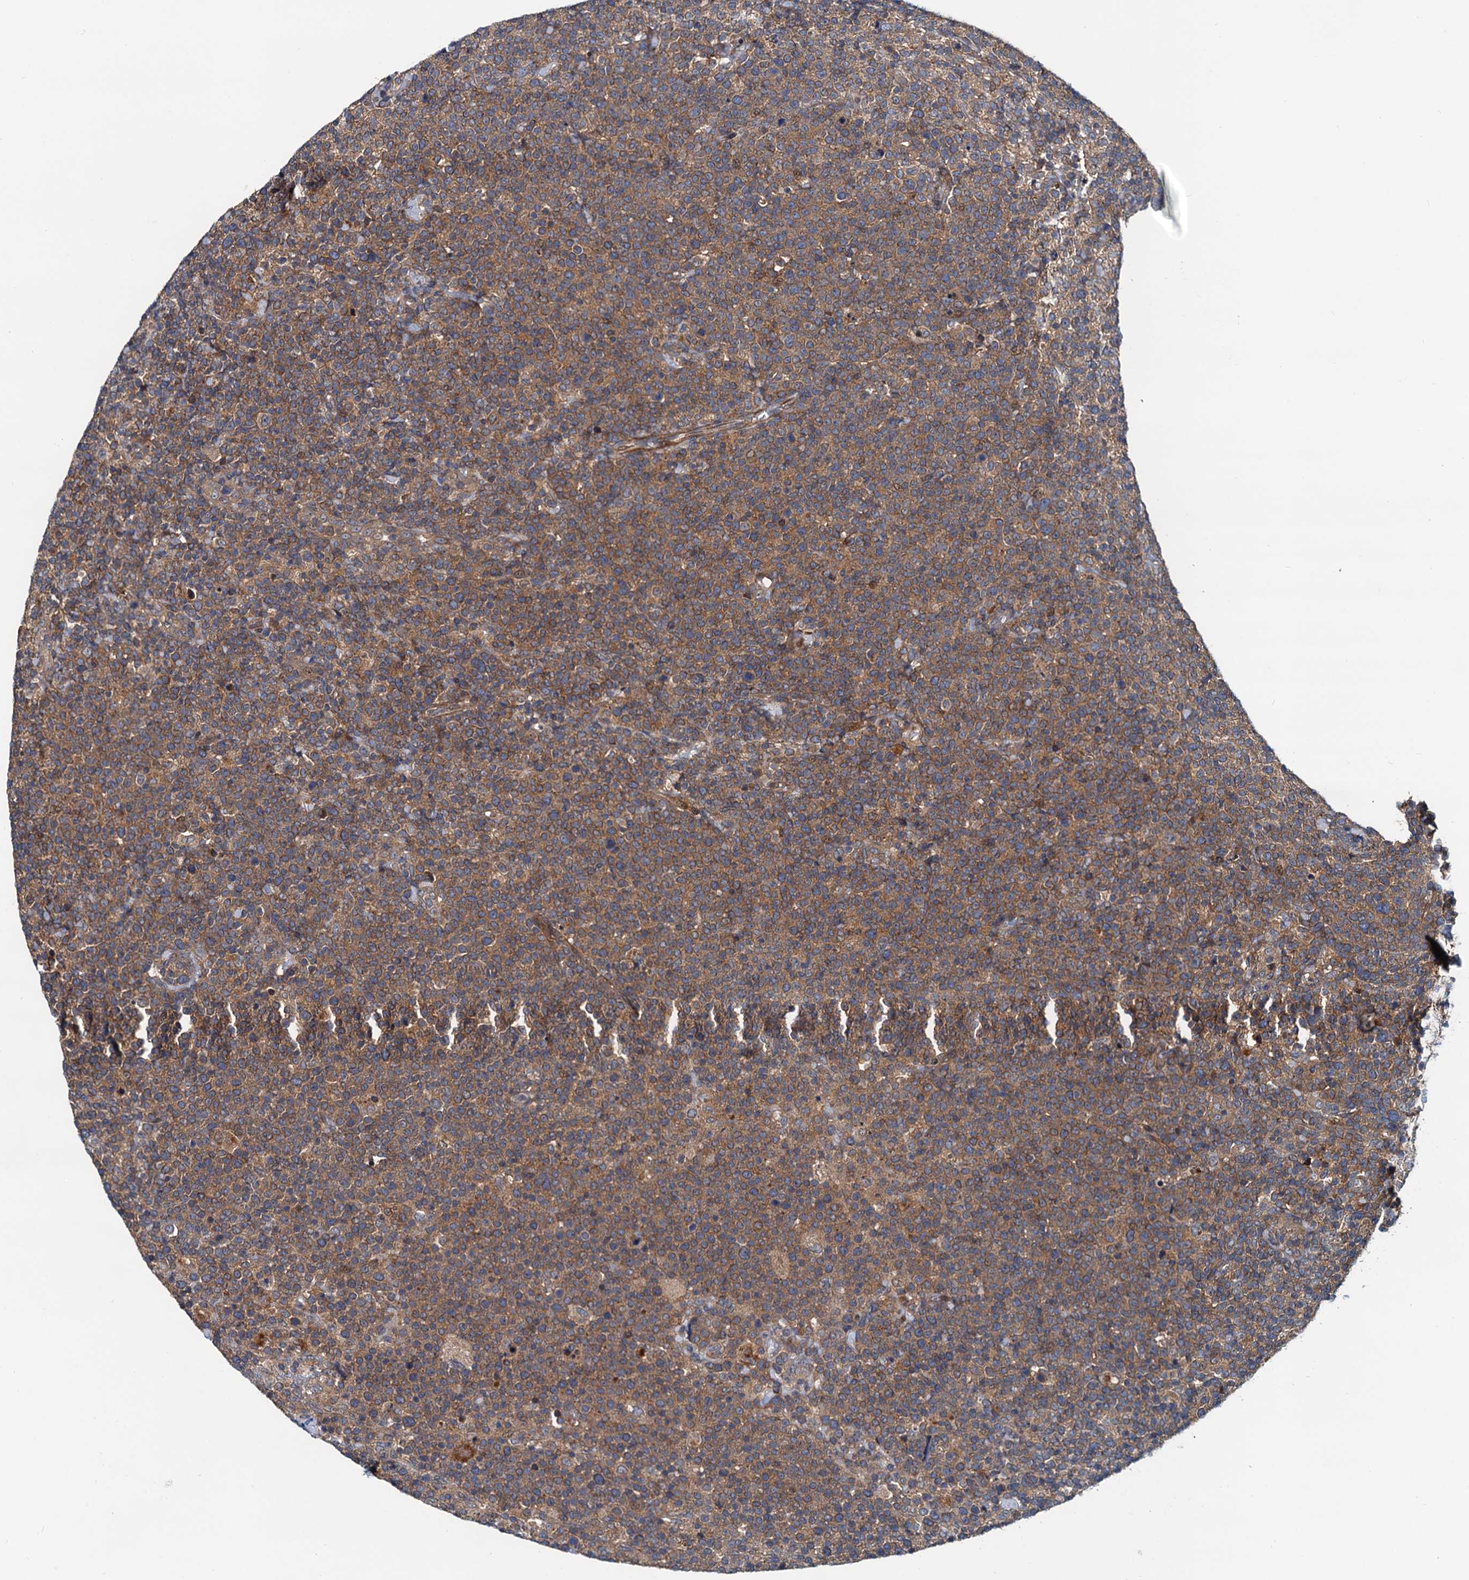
{"staining": {"intensity": "moderate", "quantity": ">75%", "location": "cytoplasmic/membranous"}, "tissue": "lymphoma", "cell_type": "Tumor cells", "image_type": "cancer", "snomed": [{"axis": "morphology", "description": "Malignant lymphoma, non-Hodgkin's type, High grade"}, {"axis": "topography", "description": "Lymph node"}], "caption": "IHC image of neoplastic tissue: human lymphoma stained using immunohistochemistry exhibits medium levels of moderate protein expression localized specifically in the cytoplasmic/membranous of tumor cells, appearing as a cytoplasmic/membranous brown color.", "gene": "EFL1", "patient": {"sex": "male", "age": 61}}